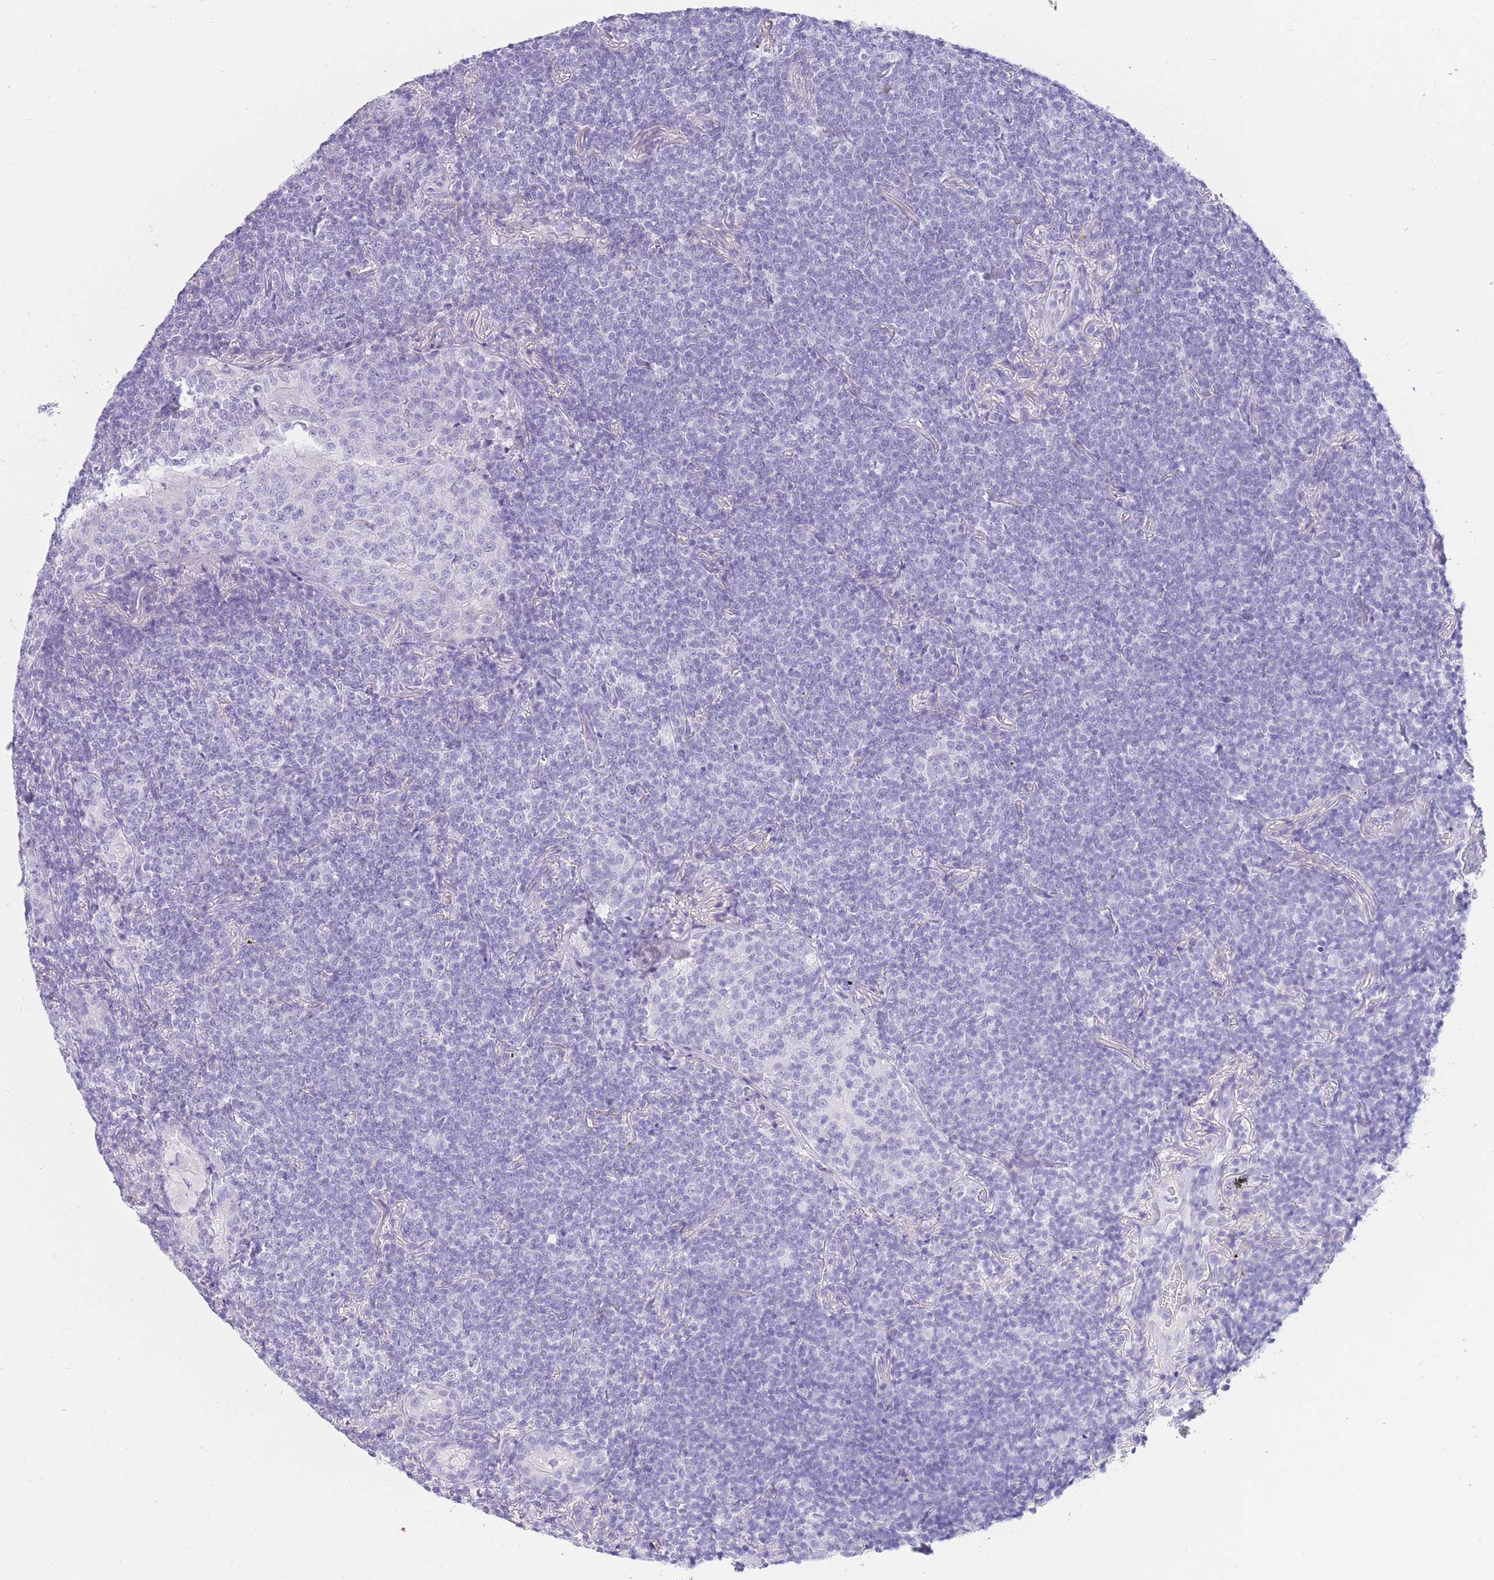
{"staining": {"intensity": "negative", "quantity": "none", "location": "none"}, "tissue": "lymphoma", "cell_type": "Tumor cells", "image_type": "cancer", "snomed": [{"axis": "morphology", "description": "Malignant lymphoma, non-Hodgkin's type, Low grade"}, {"axis": "topography", "description": "Lung"}], "caption": "DAB (3,3'-diaminobenzidine) immunohistochemical staining of lymphoma displays no significant positivity in tumor cells.", "gene": "UPK1A", "patient": {"sex": "female", "age": 71}}